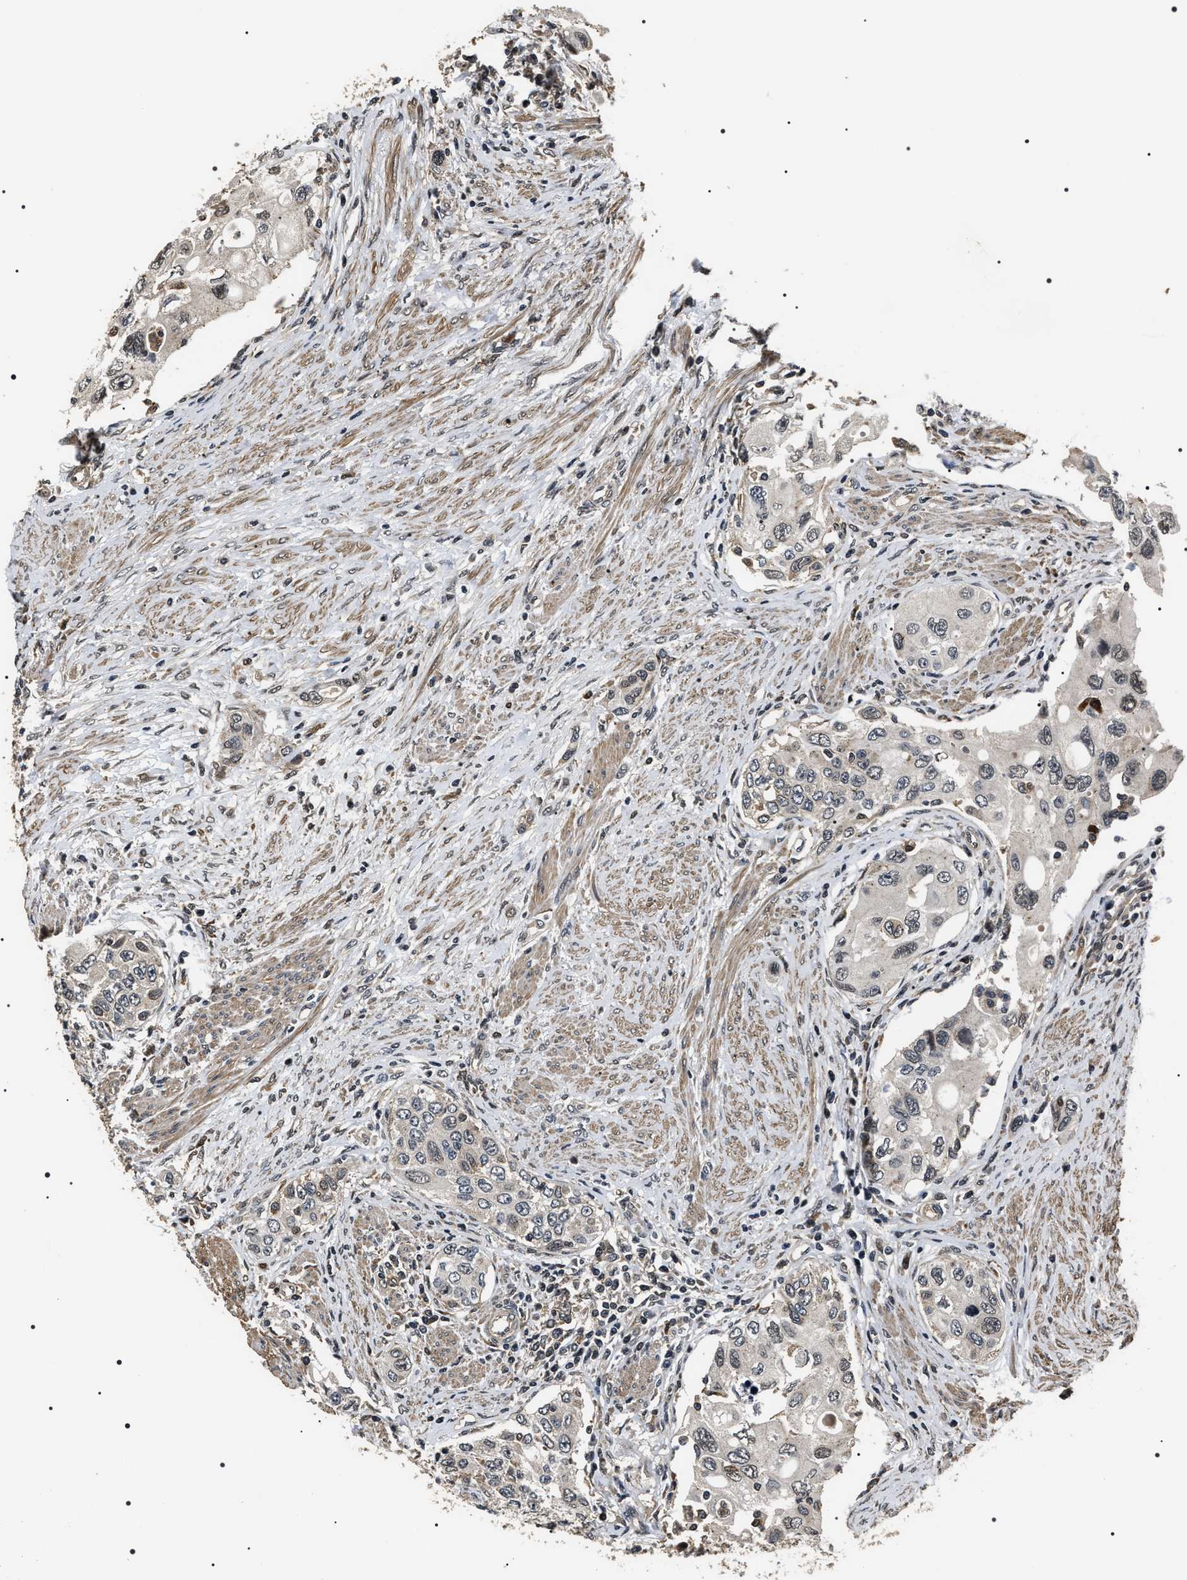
{"staining": {"intensity": "weak", "quantity": "<25%", "location": "nuclear"}, "tissue": "urothelial cancer", "cell_type": "Tumor cells", "image_type": "cancer", "snomed": [{"axis": "morphology", "description": "Urothelial carcinoma, High grade"}, {"axis": "topography", "description": "Urinary bladder"}], "caption": "High magnification brightfield microscopy of urothelial carcinoma (high-grade) stained with DAB (brown) and counterstained with hematoxylin (blue): tumor cells show no significant positivity.", "gene": "ARHGAP22", "patient": {"sex": "female", "age": 56}}